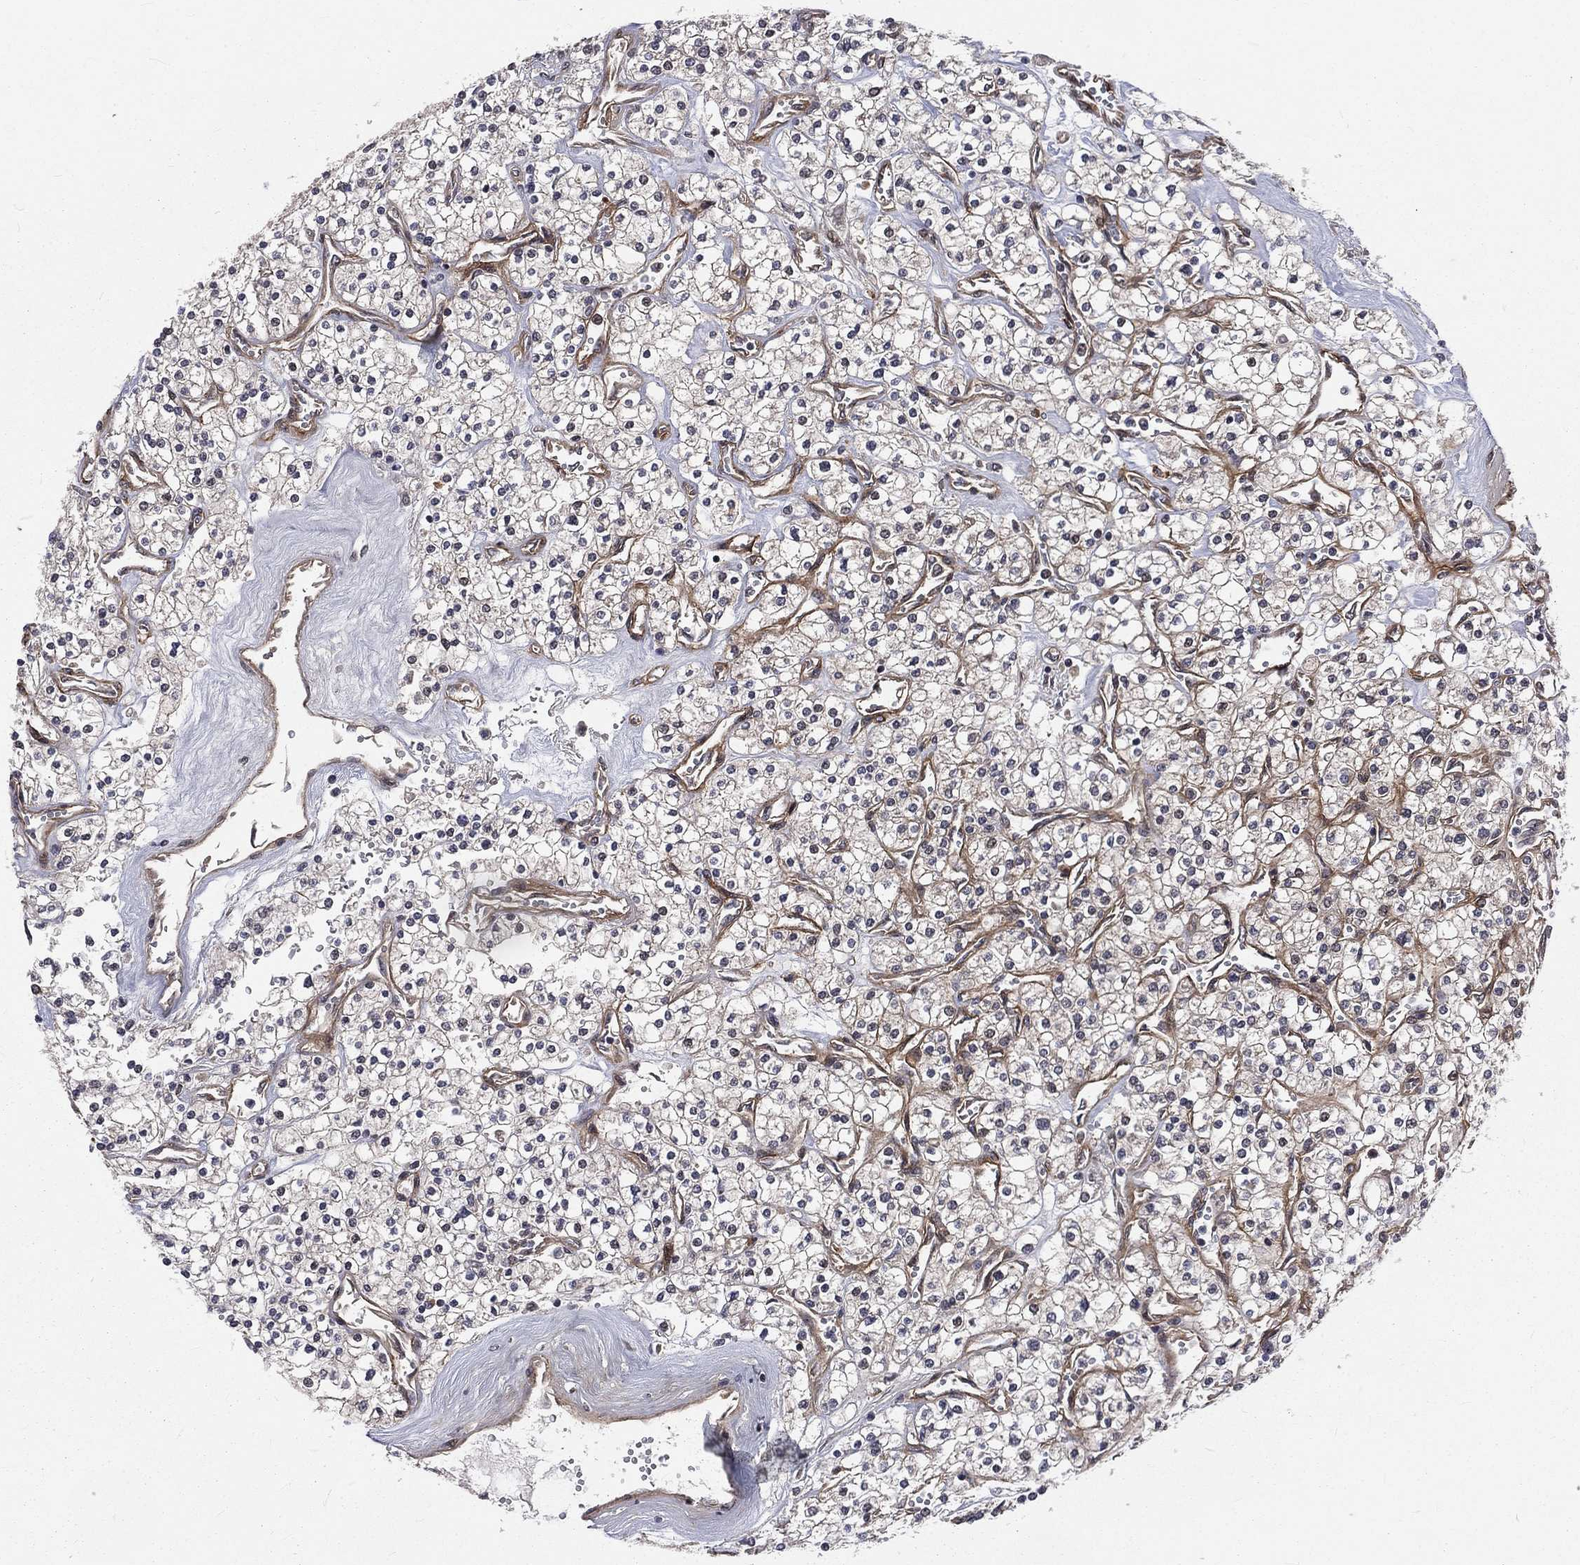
{"staining": {"intensity": "negative", "quantity": "none", "location": "none"}, "tissue": "renal cancer", "cell_type": "Tumor cells", "image_type": "cancer", "snomed": [{"axis": "morphology", "description": "Adenocarcinoma, NOS"}, {"axis": "topography", "description": "Kidney"}], "caption": "Renal cancer was stained to show a protein in brown. There is no significant positivity in tumor cells.", "gene": "ARL3", "patient": {"sex": "male", "age": 80}}